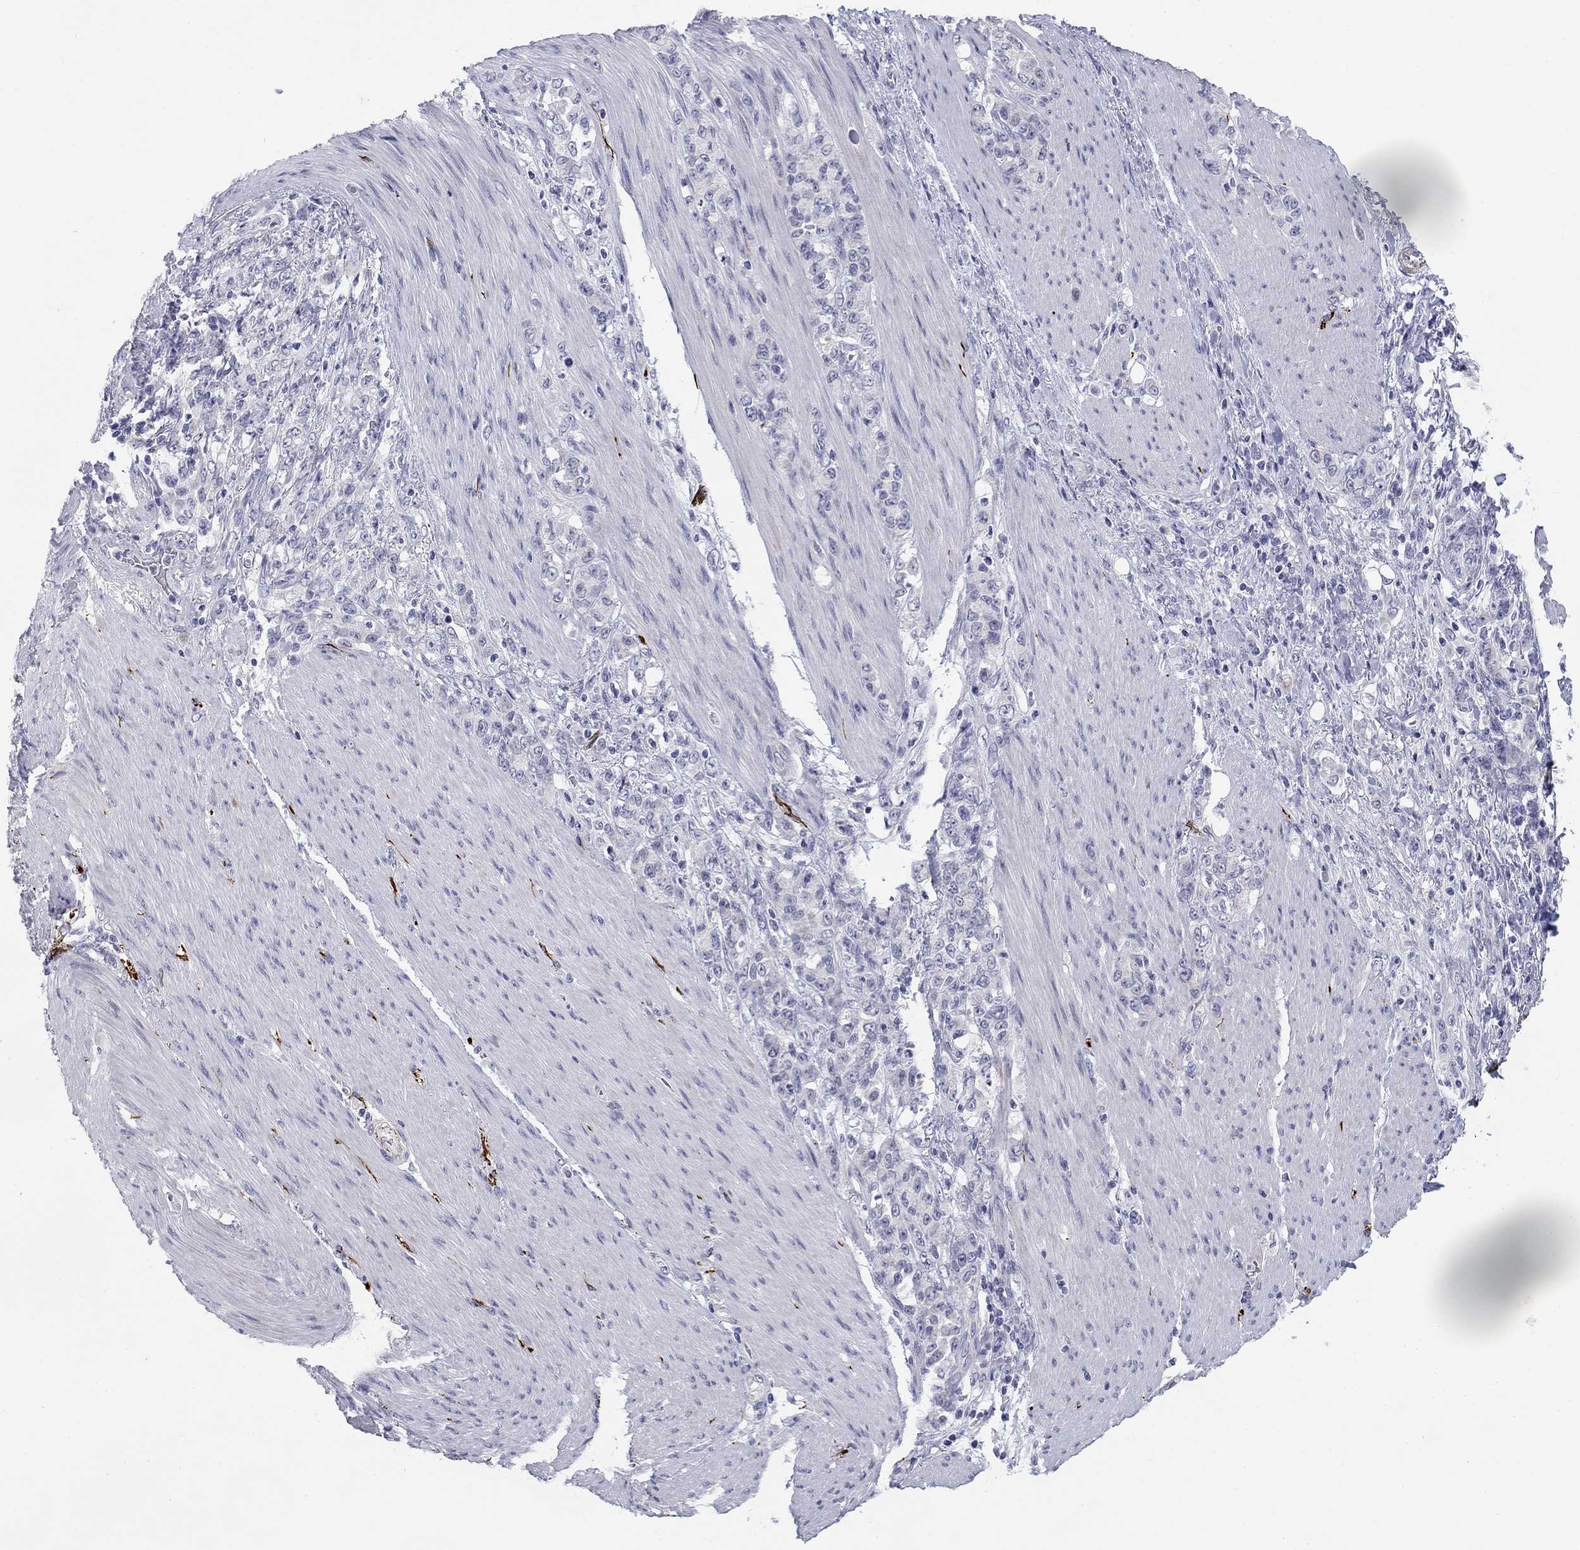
{"staining": {"intensity": "negative", "quantity": "none", "location": "none"}, "tissue": "stomach cancer", "cell_type": "Tumor cells", "image_type": "cancer", "snomed": [{"axis": "morphology", "description": "Adenocarcinoma, NOS"}, {"axis": "topography", "description": "Stomach"}], "caption": "Stomach cancer was stained to show a protein in brown. There is no significant staining in tumor cells.", "gene": "PRPH", "patient": {"sex": "female", "age": 79}}